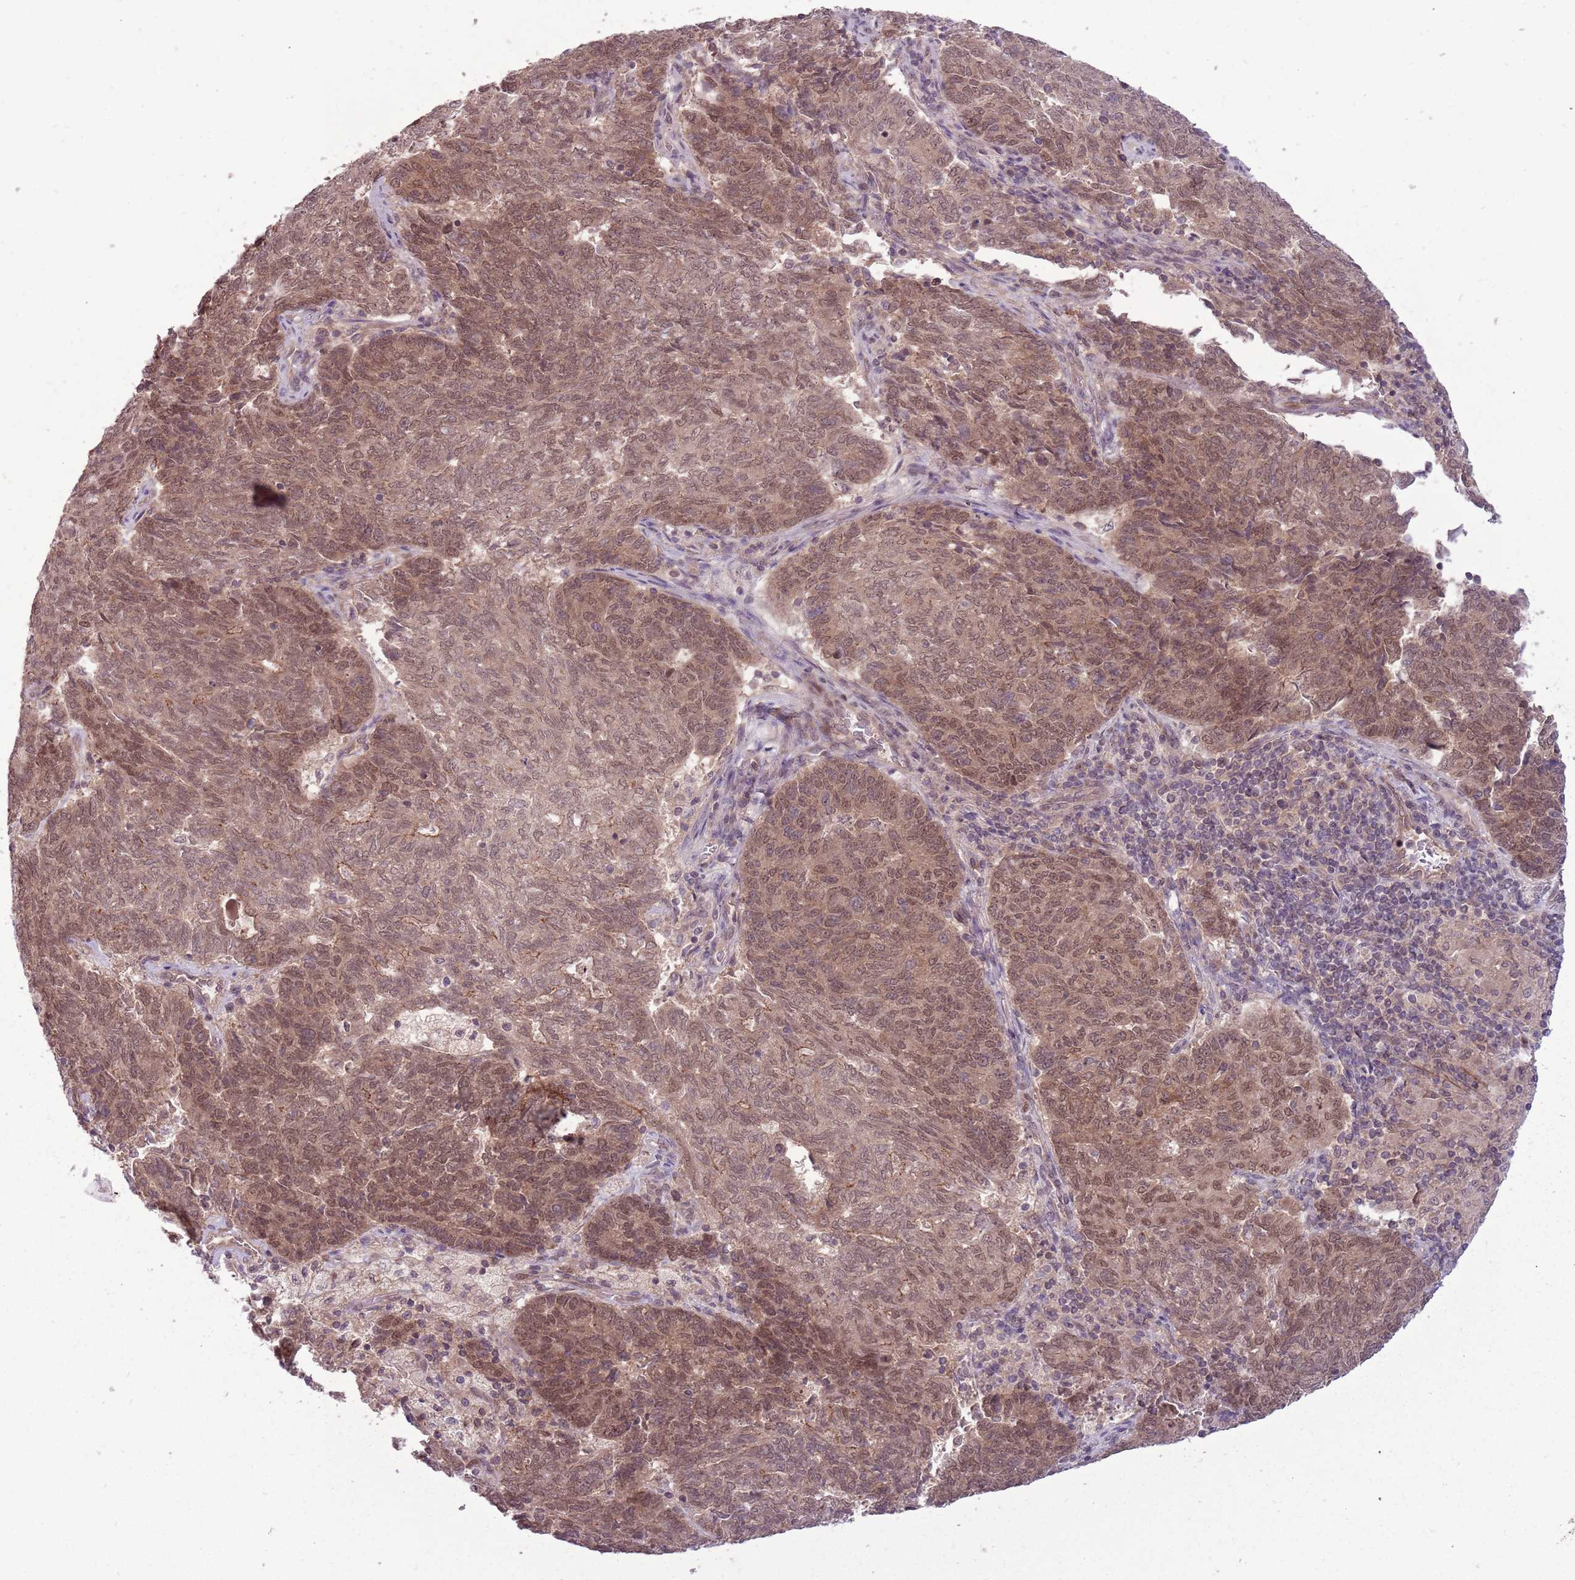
{"staining": {"intensity": "moderate", "quantity": ">75%", "location": "cytoplasmic/membranous"}, "tissue": "endometrial cancer", "cell_type": "Tumor cells", "image_type": "cancer", "snomed": [{"axis": "morphology", "description": "Adenocarcinoma, NOS"}, {"axis": "topography", "description": "Endometrium"}], "caption": "Immunohistochemical staining of human adenocarcinoma (endometrial) reveals medium levels of moderate cytoplasmic/membranous staining in about >75% of tumor cells.", "gene": "ADAMTS3", "patient": {"sex": "female", "age": 80}}